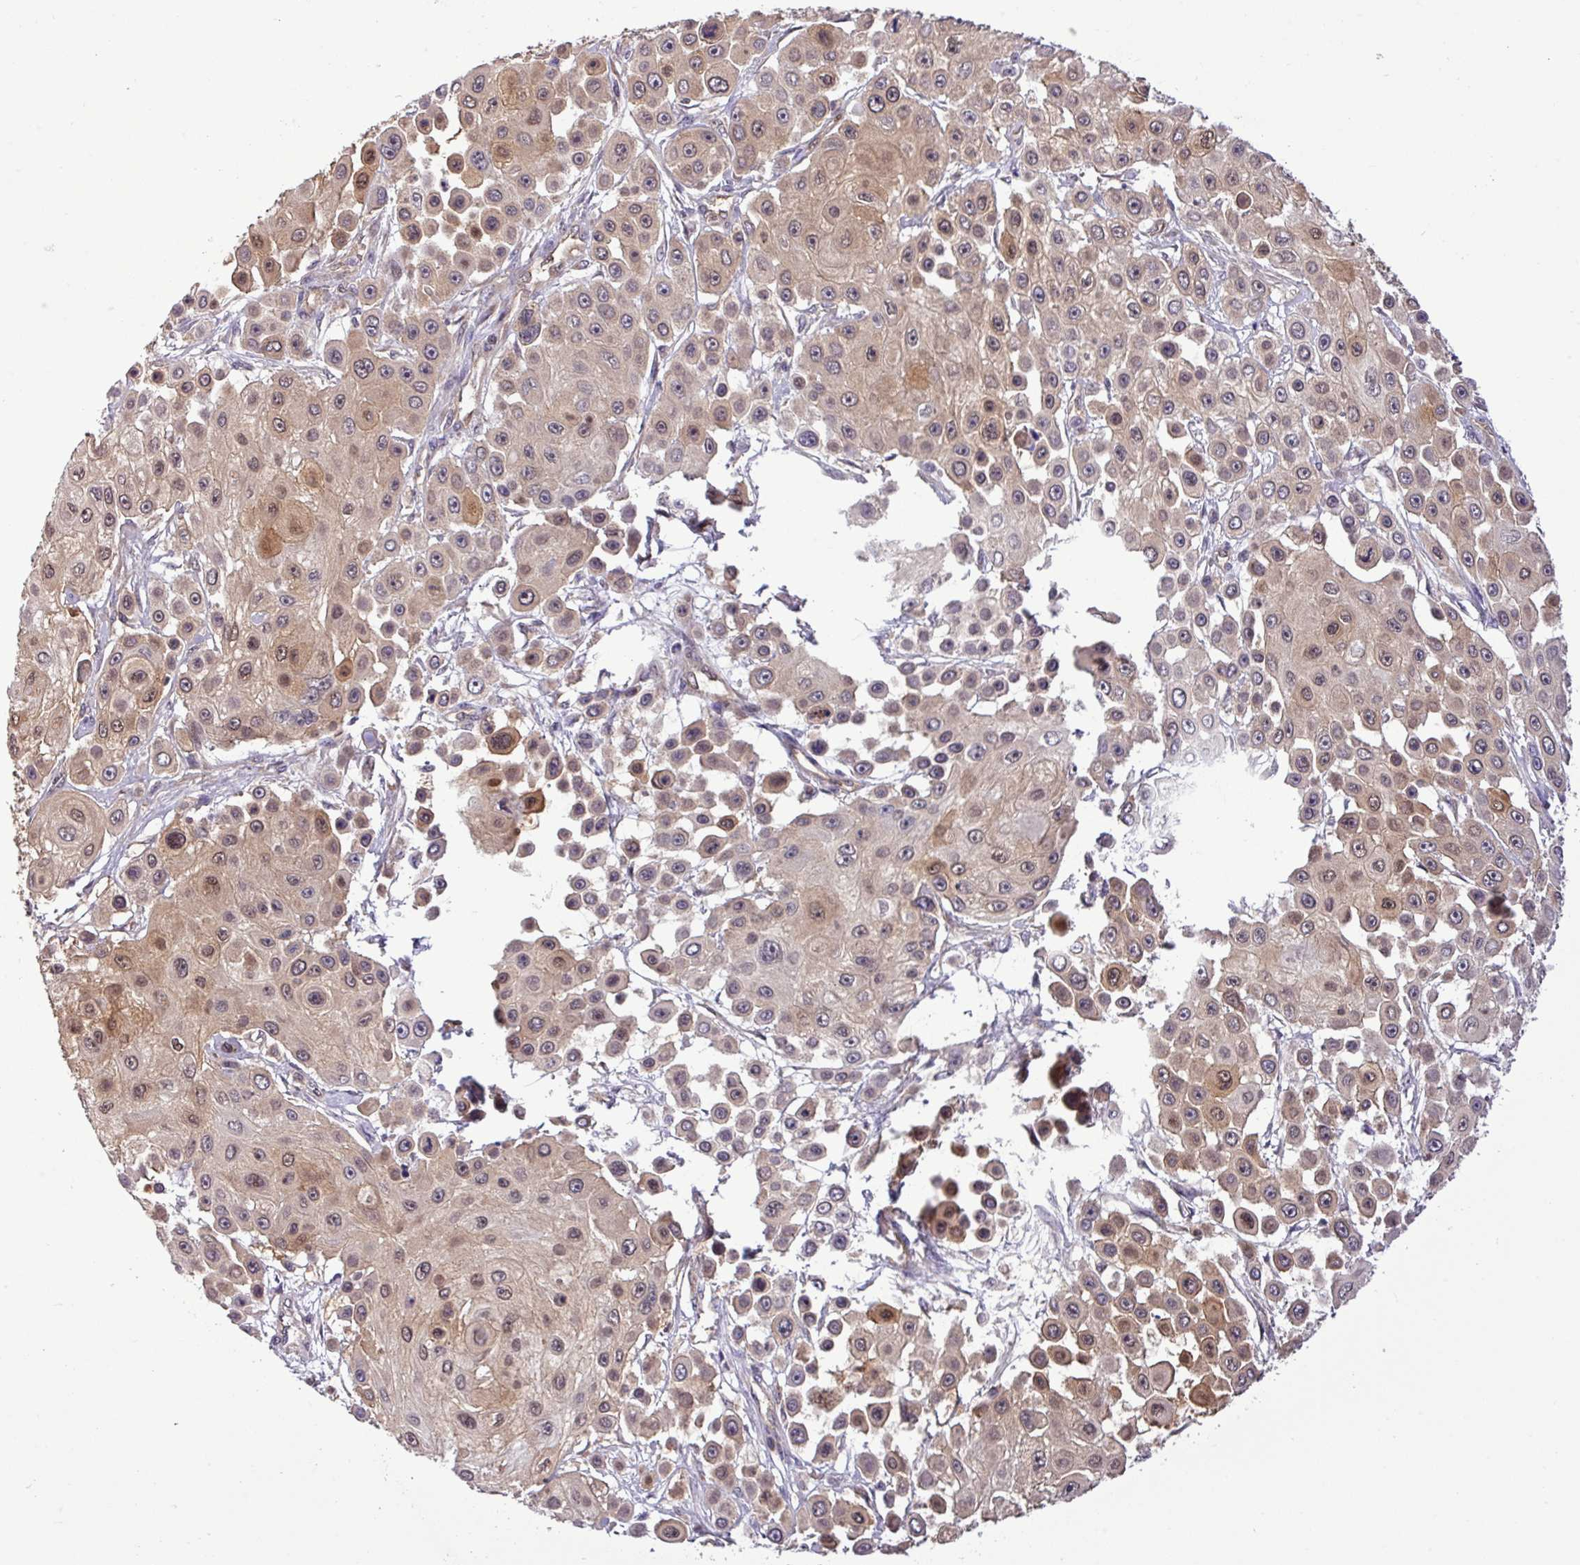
{"staining": {"intensity": "moderate", "quantity": "25%-75%", "location": "cytoplasmic/membranous,nuclear"}, "tissue": "skin cancer", "cell_type": "Tumor cells", "image_type": "cancer", "snomed": [{"axis": "morphology", "description": "Squamous cell carcinoma, NOS"}, {"axis": "topography", "description": "Skin"}], "caption": "Skin cancer stained with immunohistochemistry exhibits moderate cytoplasmic/membranous and nuclear positivity in about 25%-75% of tumor cells.", "gene": "CARHSP1", "patient": {"sex": "male", "age": 67}}